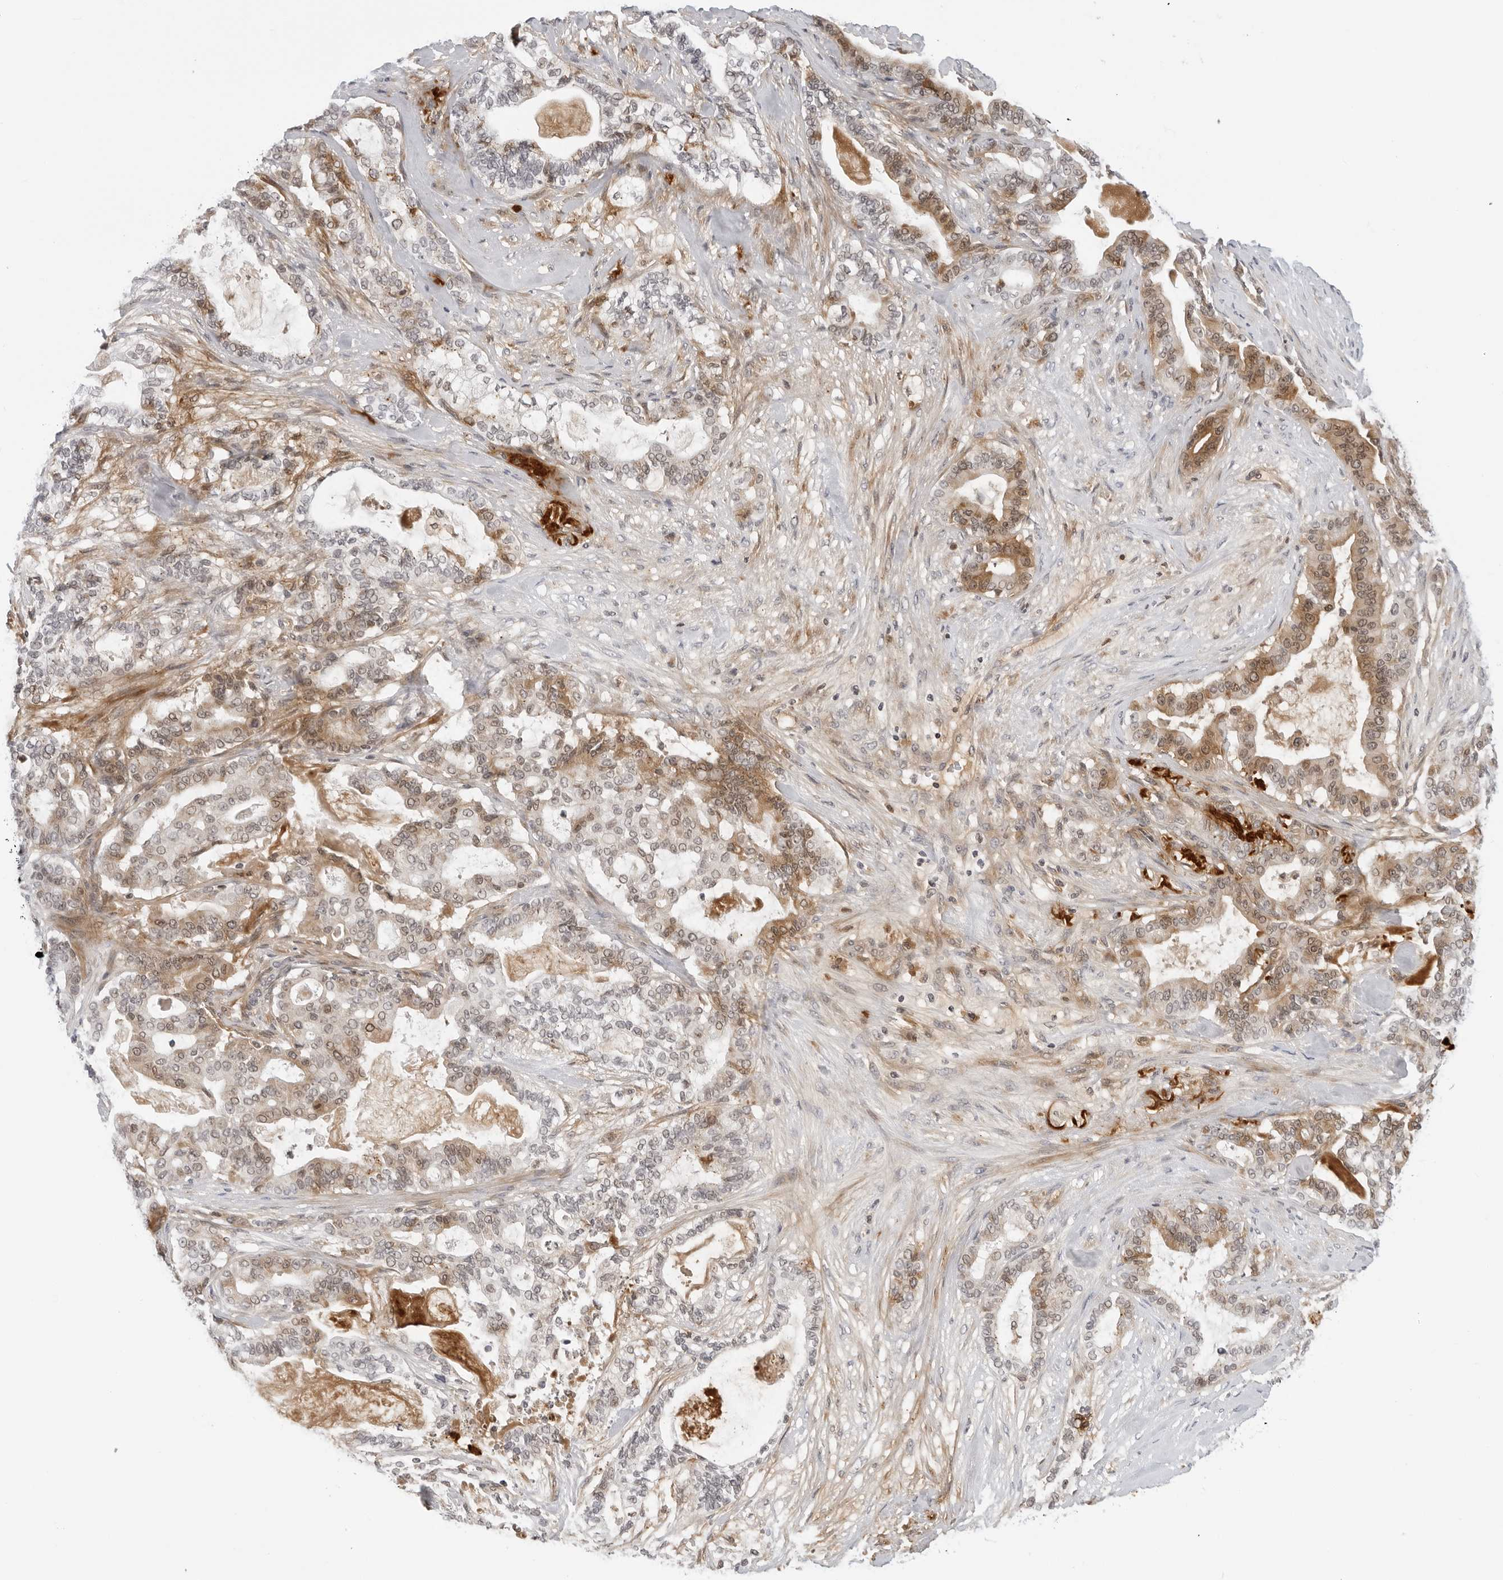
{"staining": {"intensity": "moderate", "quantity": "25%-75%", "location": "cytoplasmic/membranous"}, "tissue": "pancreatic cancer", "cell_type": "Tumor cells", "image_type": "cancer", "snomed": [{"axis": "morphology", "description": "Adenocarcinoma, NOS"}, {"axis": "topography", "description": "Pancreas"}], "caption": "There is medium levels of moderate cytoplasmic/membranous positivity in tumor cells of pancreatic cancer, as demonstrated by immunohistochemical staining (brown color).", "gene": "SUGCT", "patient": {"sex": "male", "age": 63}}